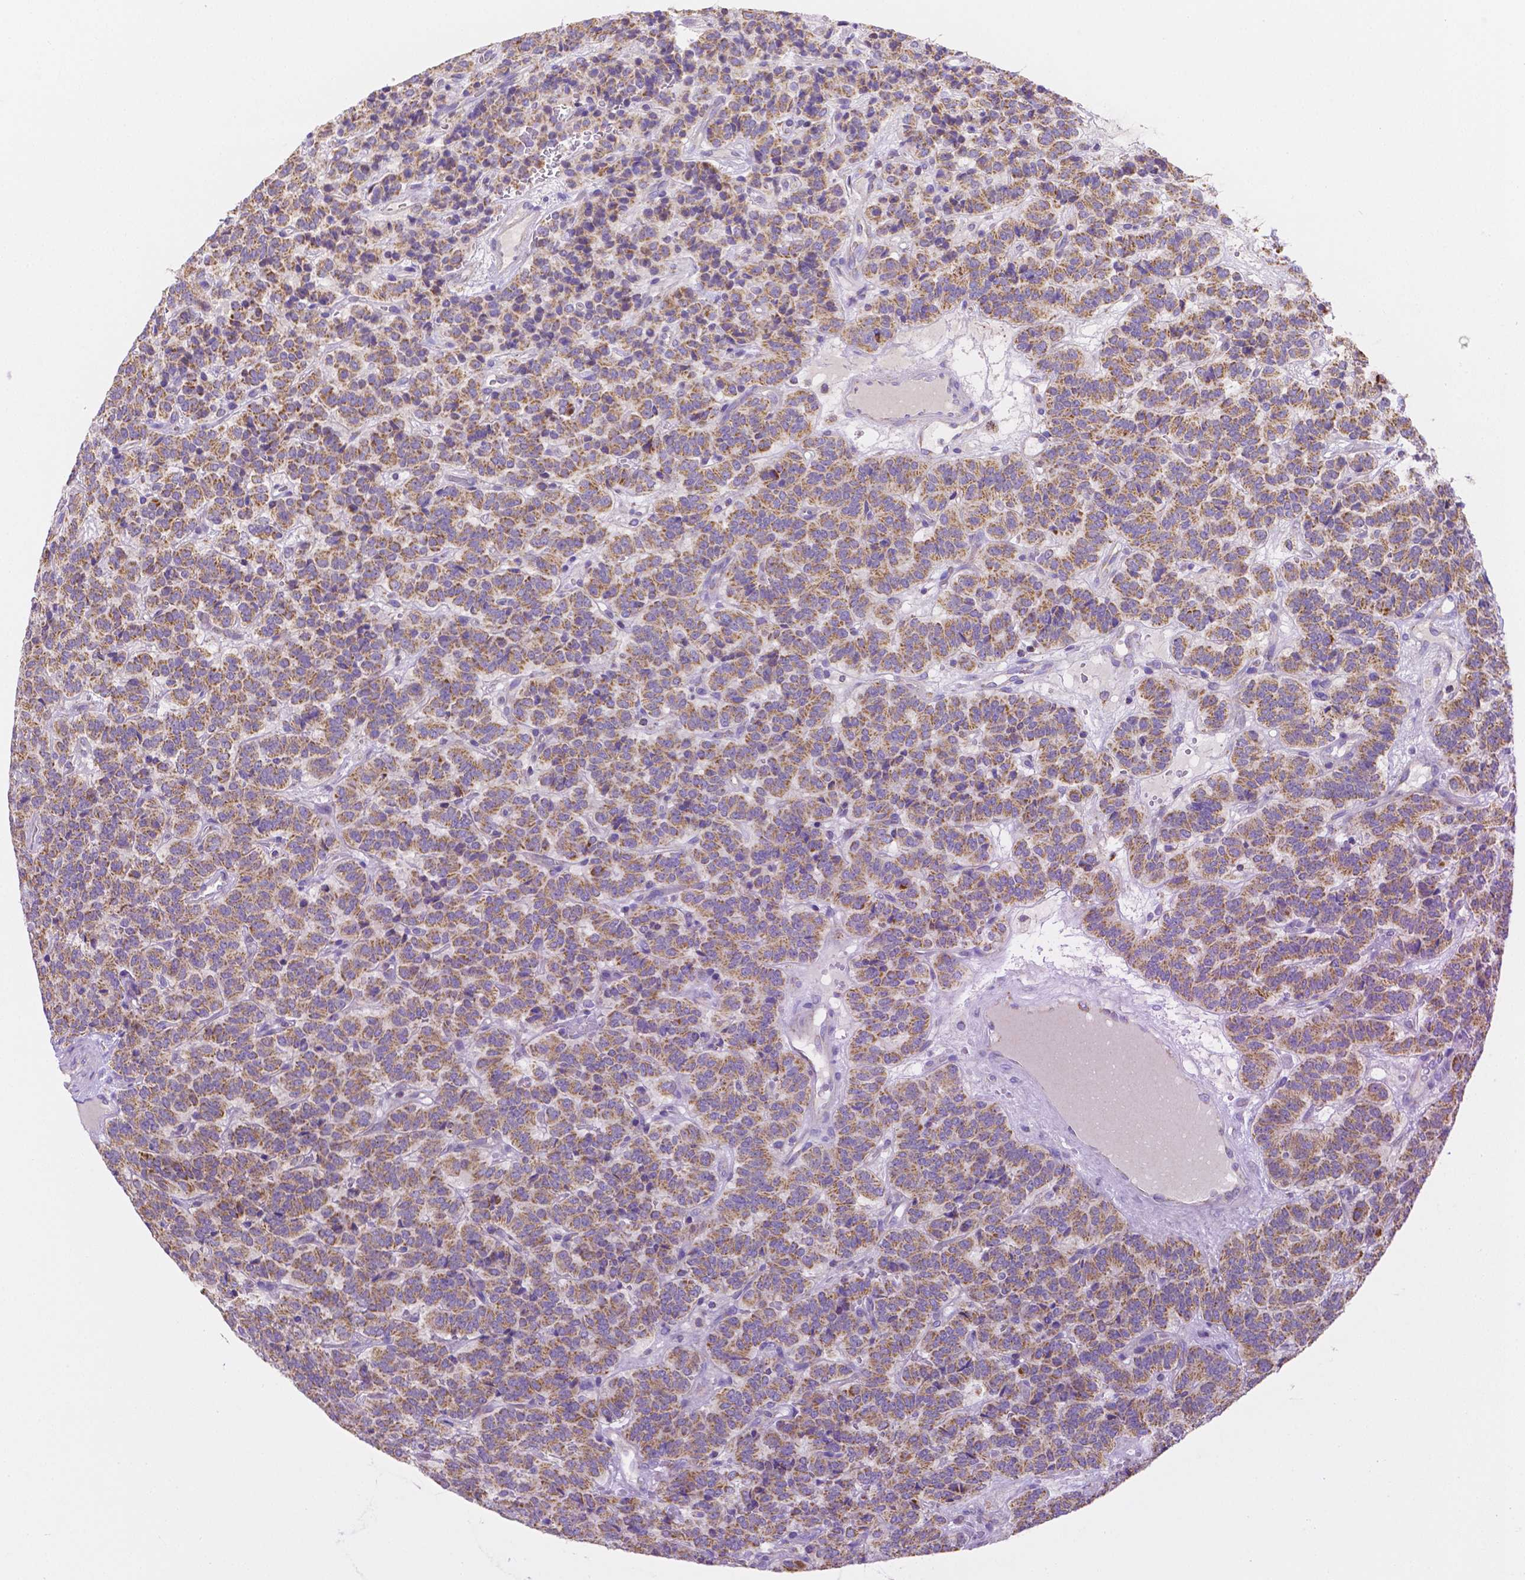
{"staining": {"intensity": "moderate", "quantity": ">75%", "location": "cytoplasmic/membranous"}, "tissue": "carcinoid", "cell_type": "Tumor cells", "image_type": "cancer", "snomed": [{"axis": "morphology", "description": "Carcinoid, malignant, NOS"}, {"axis": "topography", "description": "Pancreas"}], "caption": "An immunohistochemistry micrograph of tumor tissue is shown. Protein staining in brown shows moderate cytoplasmic/membranous positivity in carcinoid within tumor cells. The staining was performed using DAB (3,3'-diaminobenzidine) to visualize the protein expression in brown, while the nuclei were stained in blue with hematoxylin (Magnification: 20x).", "gene": "SGTB", "patient": {"sex": "male", "age": 36}}